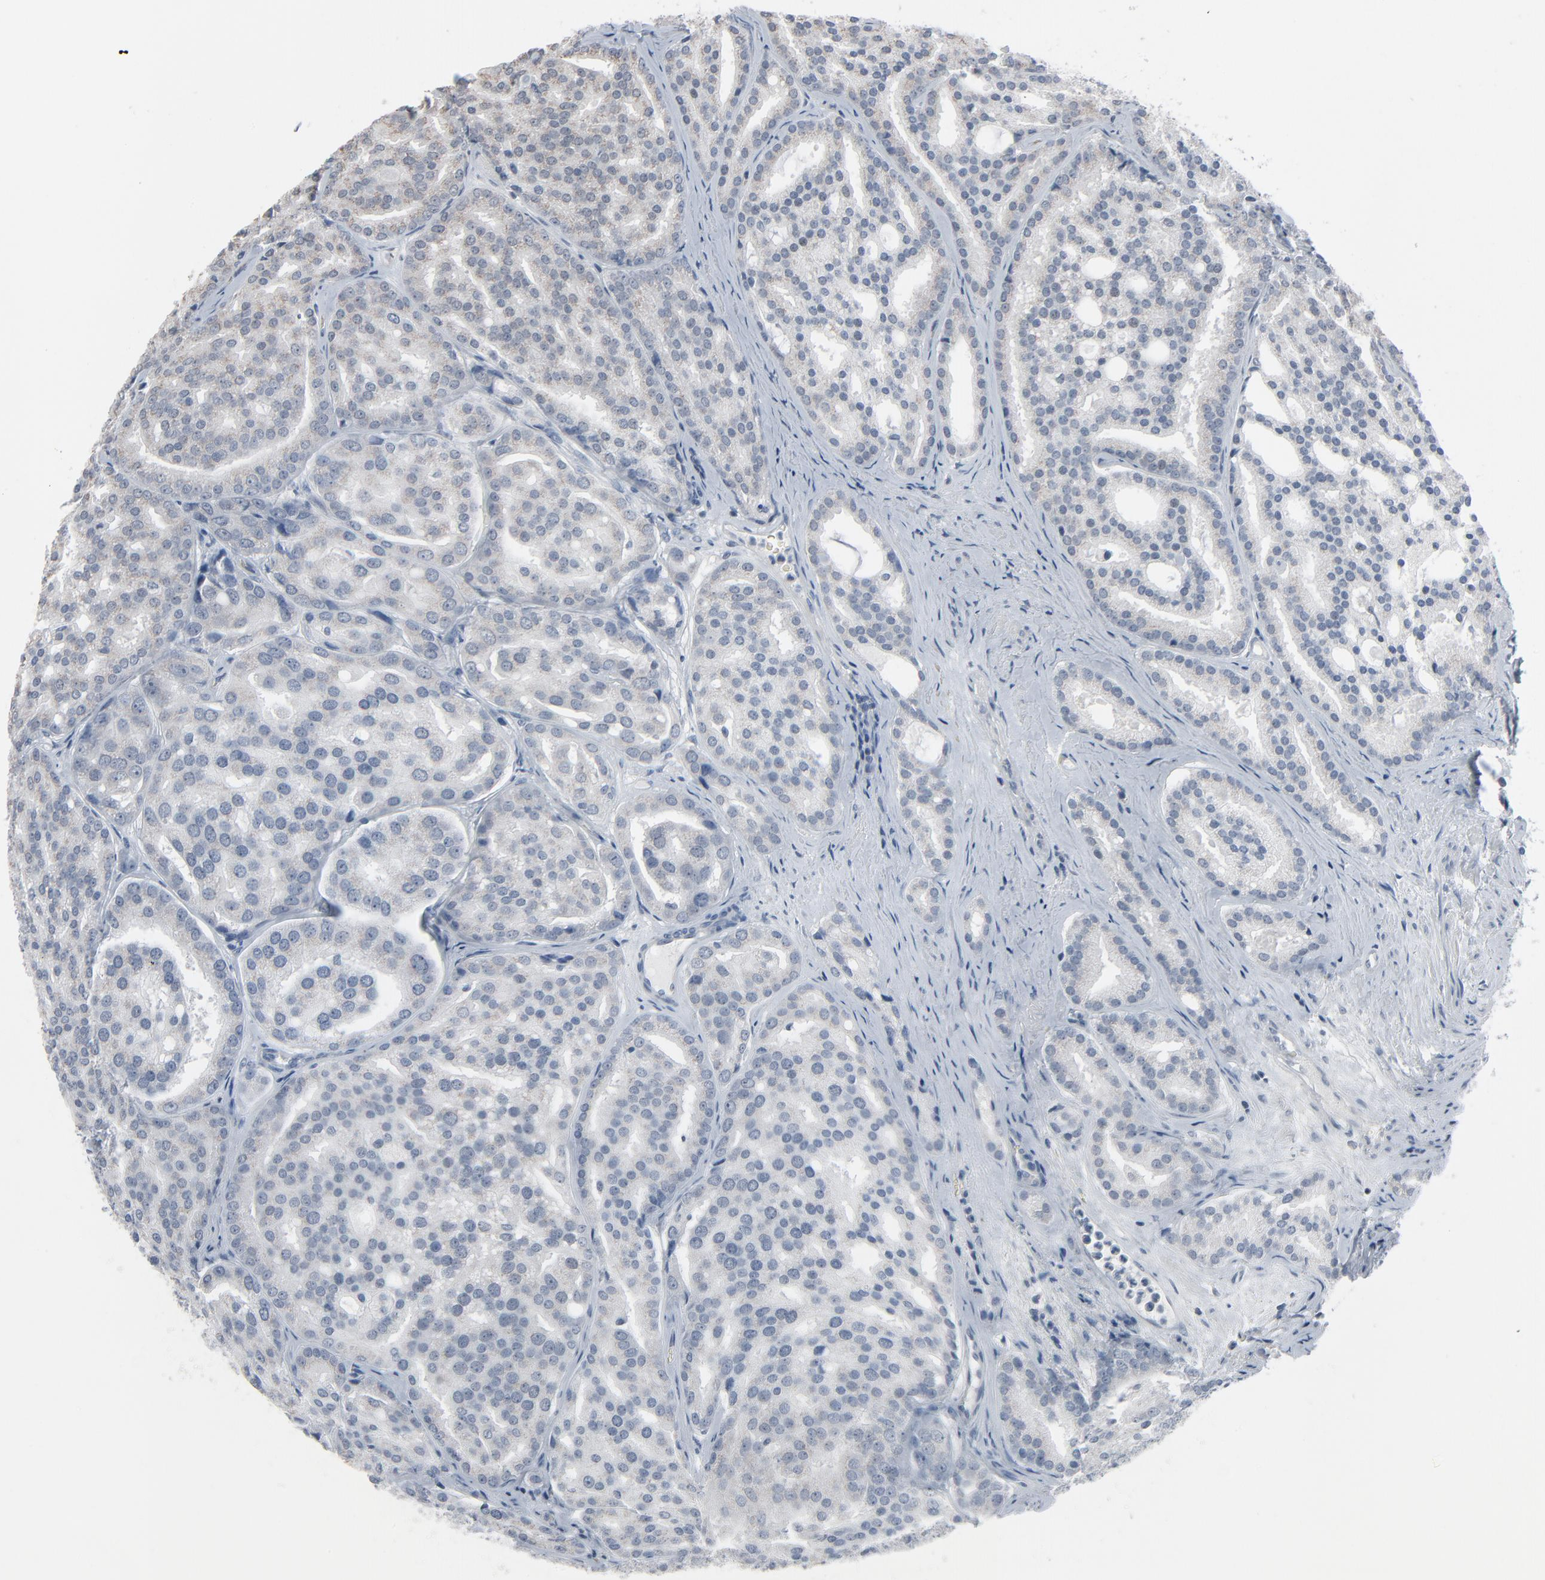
{"staining": {"intensity": "negative", "quantity": "none", "location": "none"}, "tissue": "prostate cancer", "cell_type": "Tumor cells", "image_type": "cancer", "snomed": [{"axis": "morphology", "description": "Adenocarcinoma, High grade"}, {"axis": "topography", "description": "Prostate"}], "caption": "Prostate cancer was stained to show a protein in brown. There is no significant positivity in tumor cells.", "gene": "SAGE1", "patient": {"sex": "male", "age": 64}}